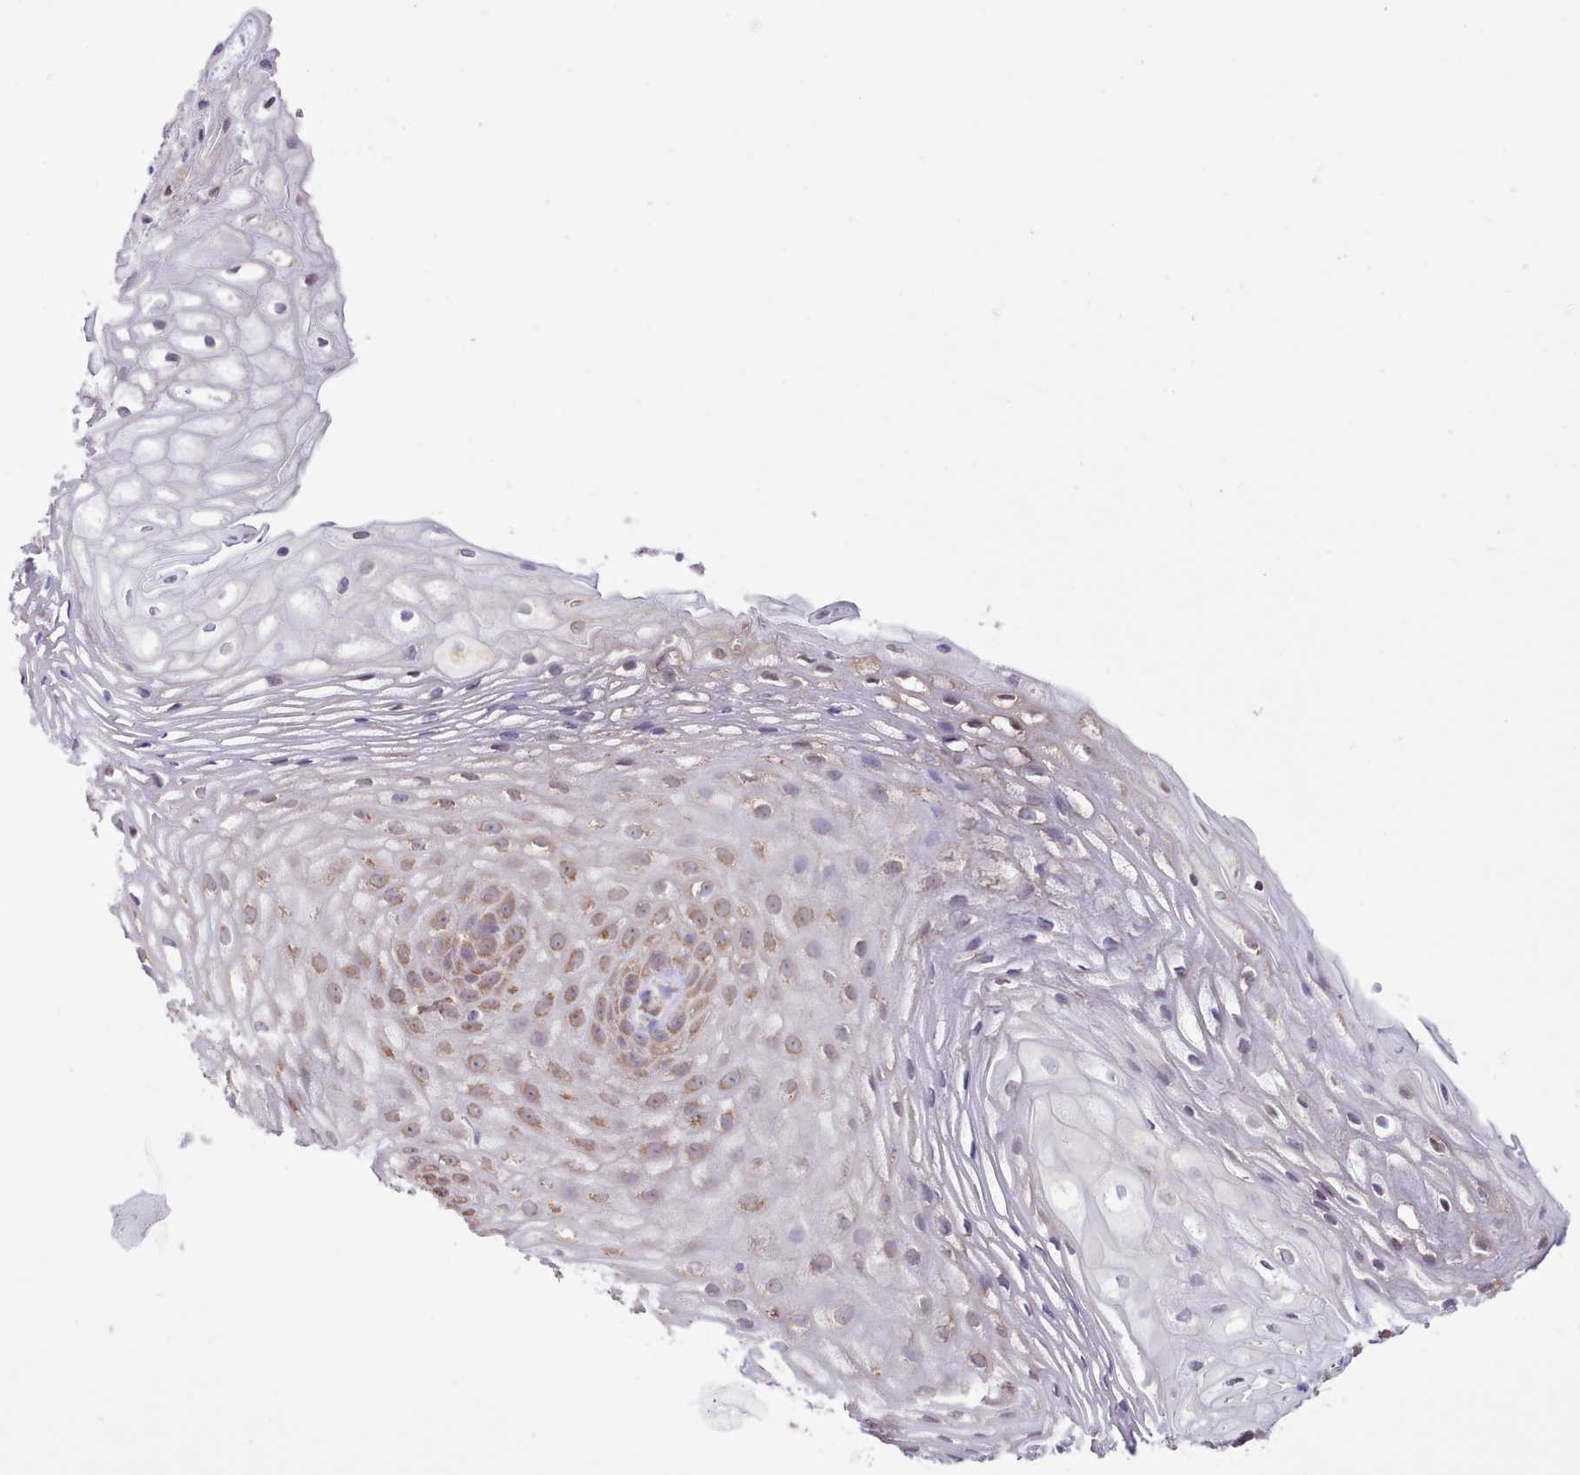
{"staining": {"intensity": "moderate", "quantity": "<25%", "location": "cytoplasmic/membranous"}, "tissue": "vagina", "cell_type": "Squamous epithelial cells", "image_type": "normal", "snomed": [{"axis": "morphology", "description": "Normal tissue, NOS"}, {"axis": "topography", "description": "Vagina"}], "caption": "Squamous epithelial cells exhibit low levels of moderate cytoplasmic/membranous expression in approximately <25% of cells in unremarkable human vagina. The protein of interest is shown in brown color, while the nuclei are stained blue.", "gene": "SEC61B", "patient": {"sex": "female", "age": 60}}